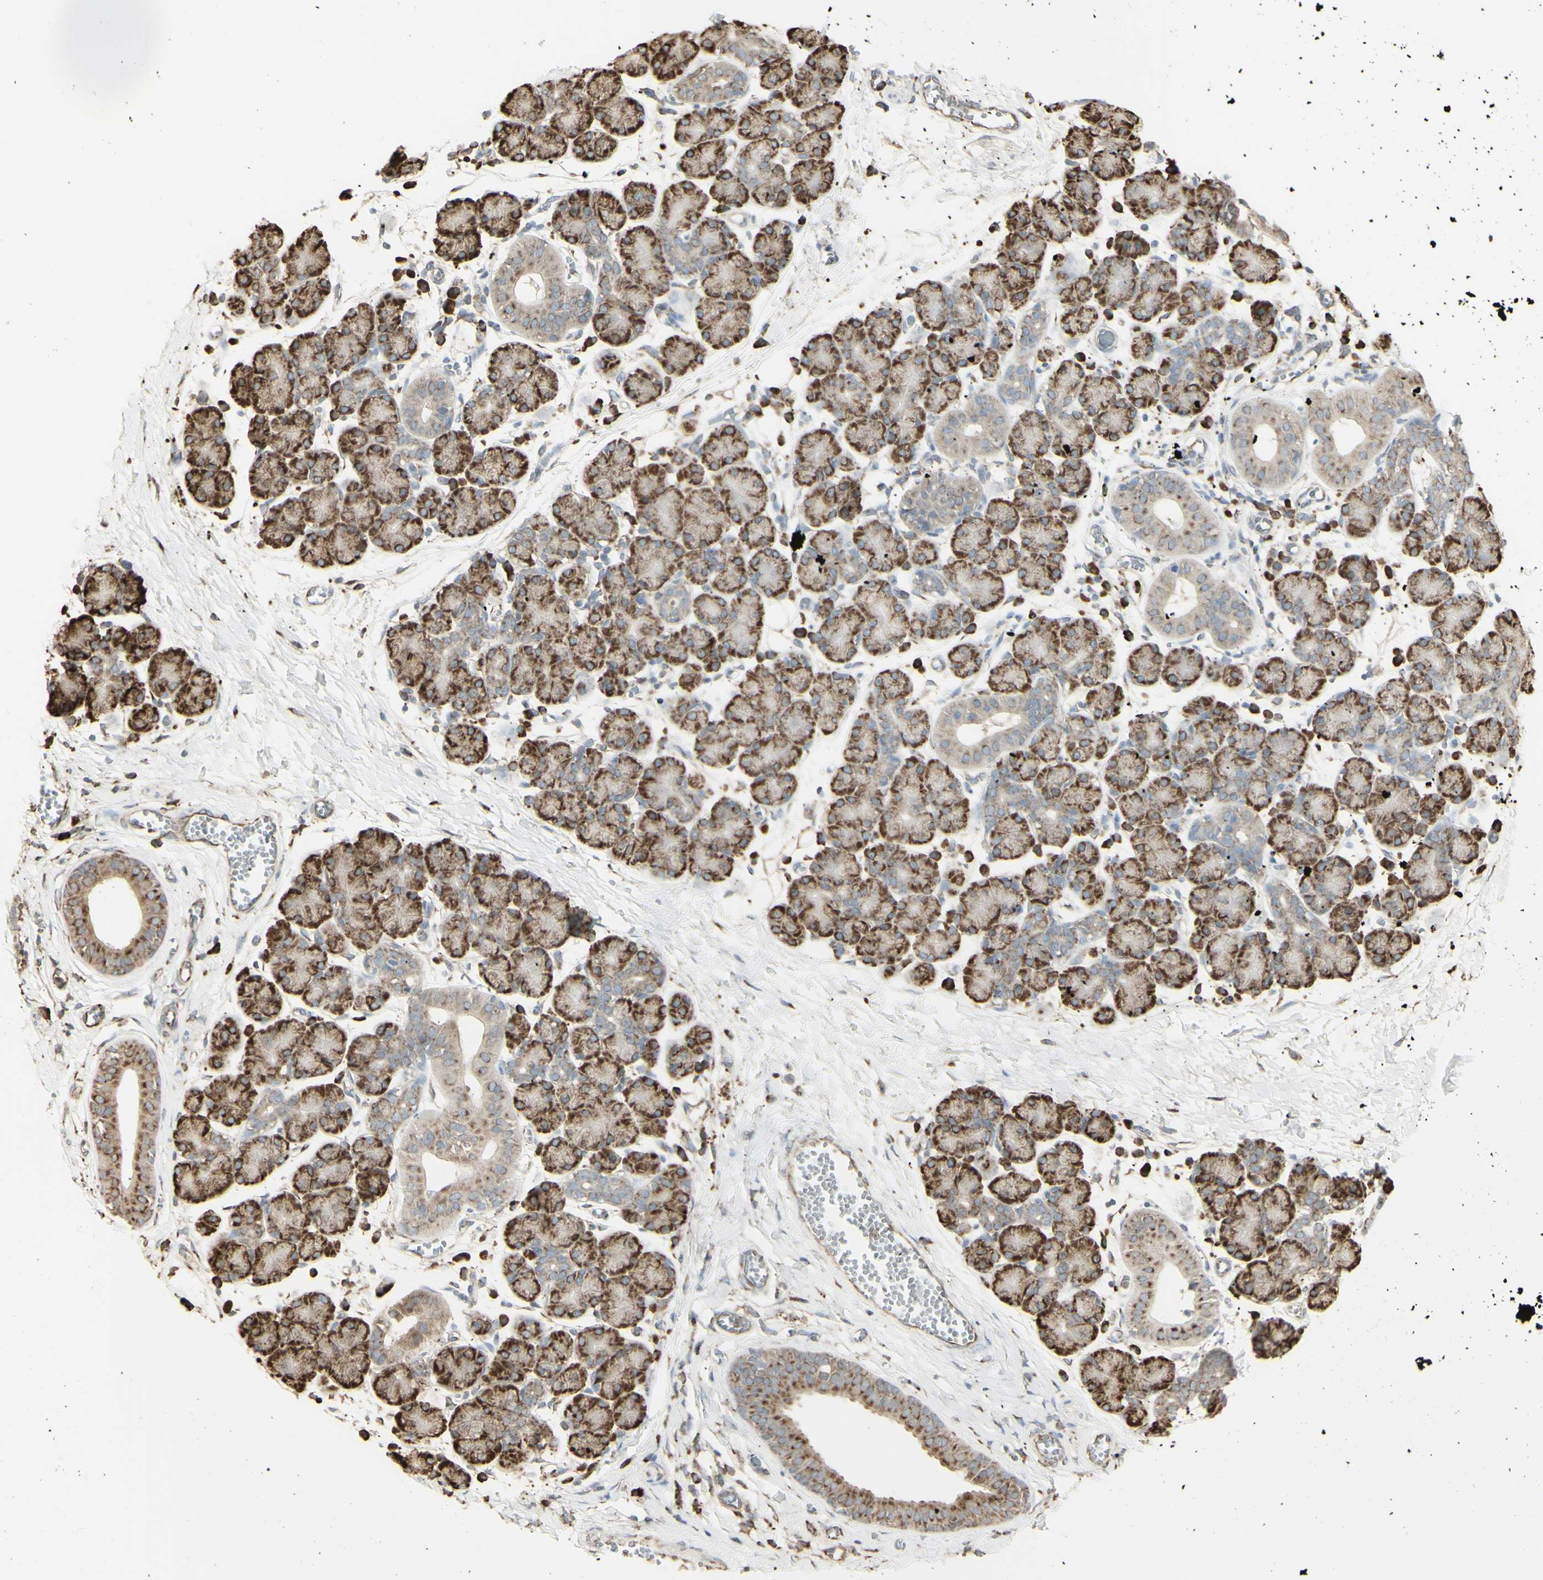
{"staining": {"intensity": "moderate", "quantity": ">75%", "location": "cytoplasmic/membranous"}, "tissue": "salivary gland", "cell_type": "Glandular cells", "image_type": "normal", "snomed": [{"axis": "morphology", "description": "Normal tissue, NOS"}, {"axis": "morphology", "description": "Inflammation, NOS"}, {"axis": "topography", "description": "Lymph node"}, {"axis": "topography", "description": "Salivary gland"}], "caption": "Immunohistochemical staining of benign salivary gland displays medium levels of moderate cytoplasmic/membranous staining in about >75% of glandular cells.", "gene": "EEF1B2", "patient": {"sex": "male", "age": 3}}